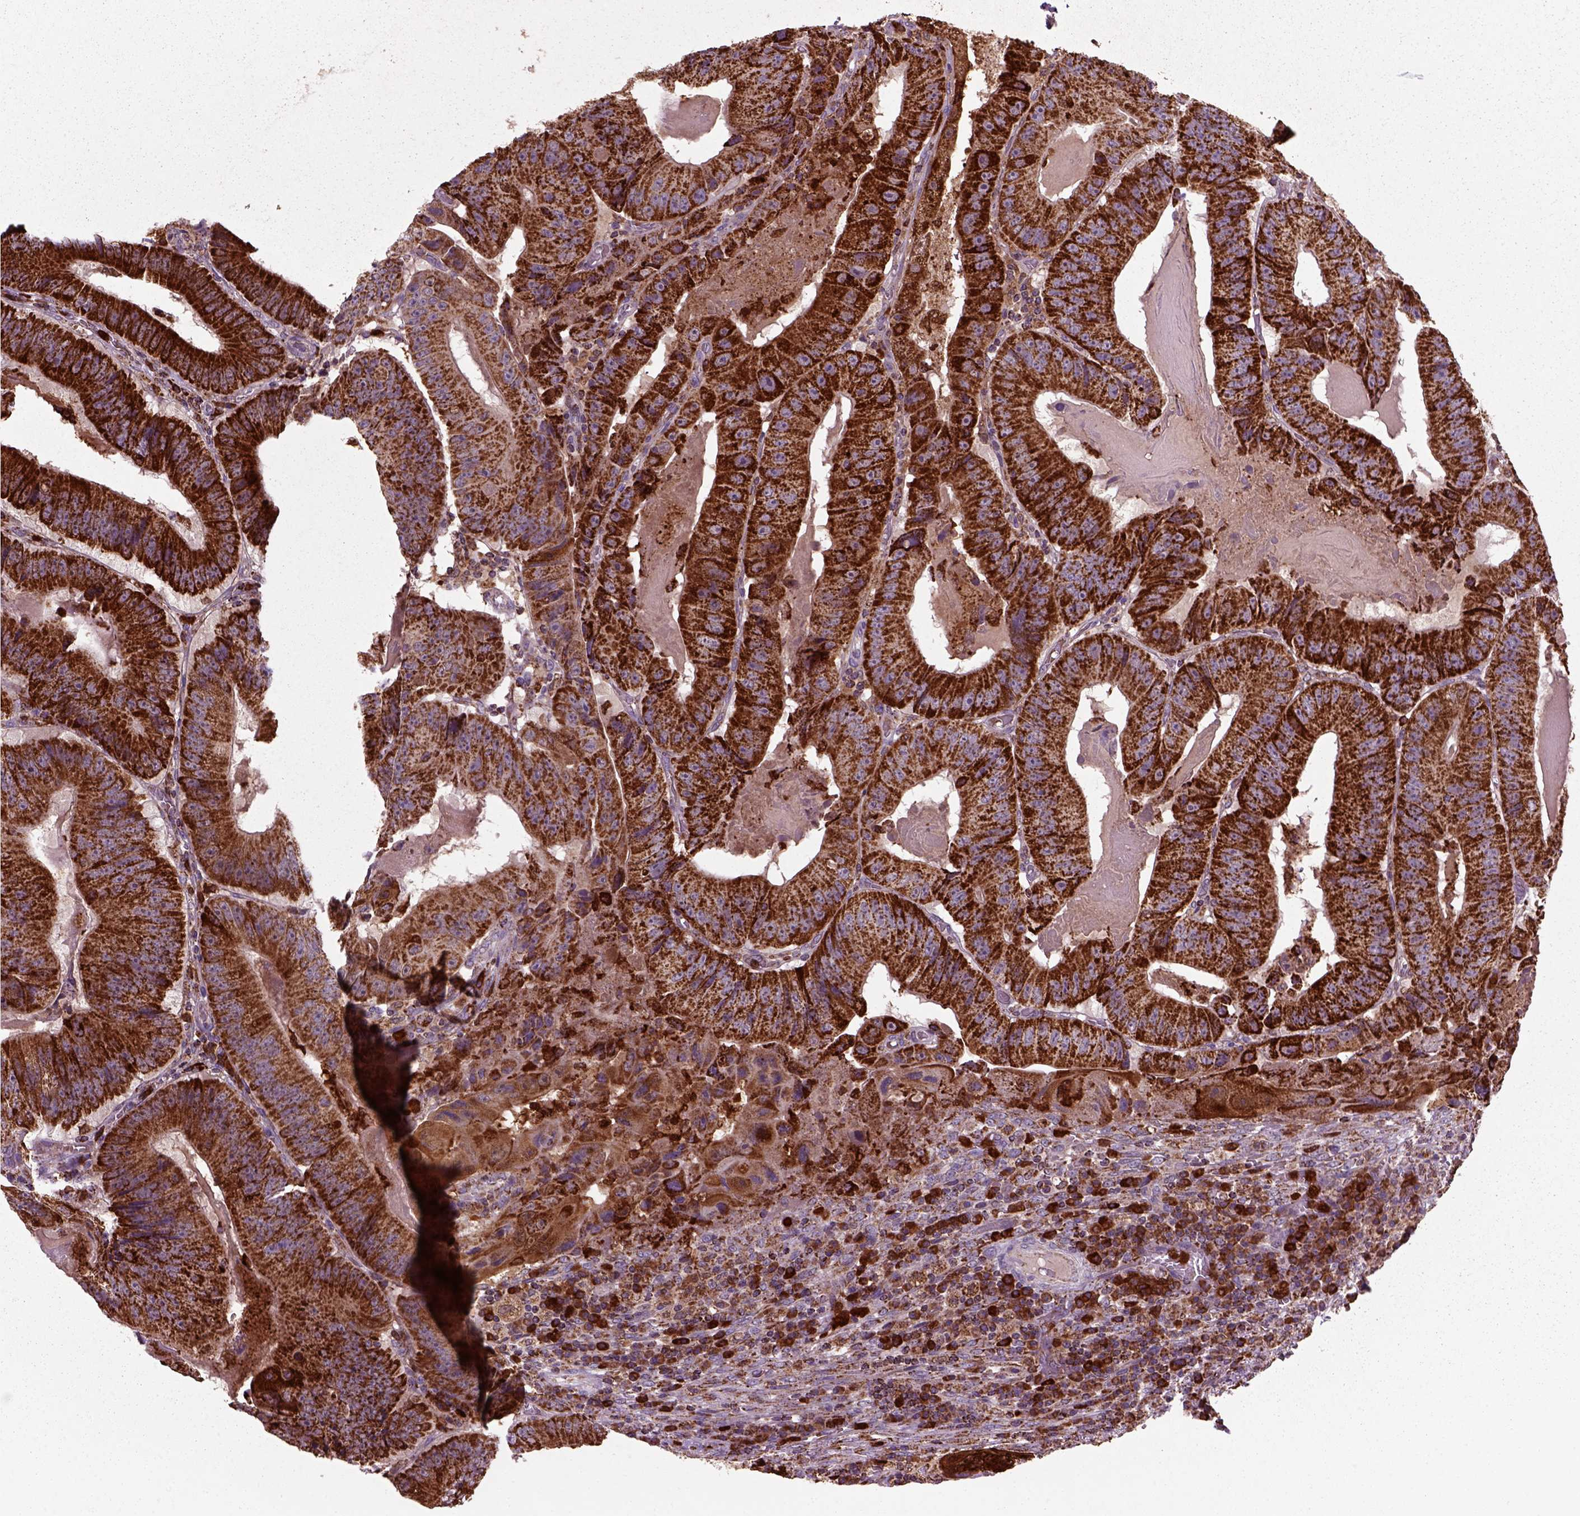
{"staining": {"intensity": "strong", "quantity": ">75%", "location": "cytoplasmic/membranous"}, "tissue": "colorectal cancer", "cell_type": "Tumor cells", "image_type": "cancer", "snomed": [{"axis": "morphology", "description": "Adenocarcinoma, NOS"}, {"axis": "topography", "description": "Colon"}], "caption": "Immunohistochemical staining of colorectal adenocarcinoma exhibits high levels of strong cytoplasmic/membranous protein staining in approximately >75% of tumor cells.", "gene": "NUDT16L1", "patient": {"sex": "female", "age": 86}}